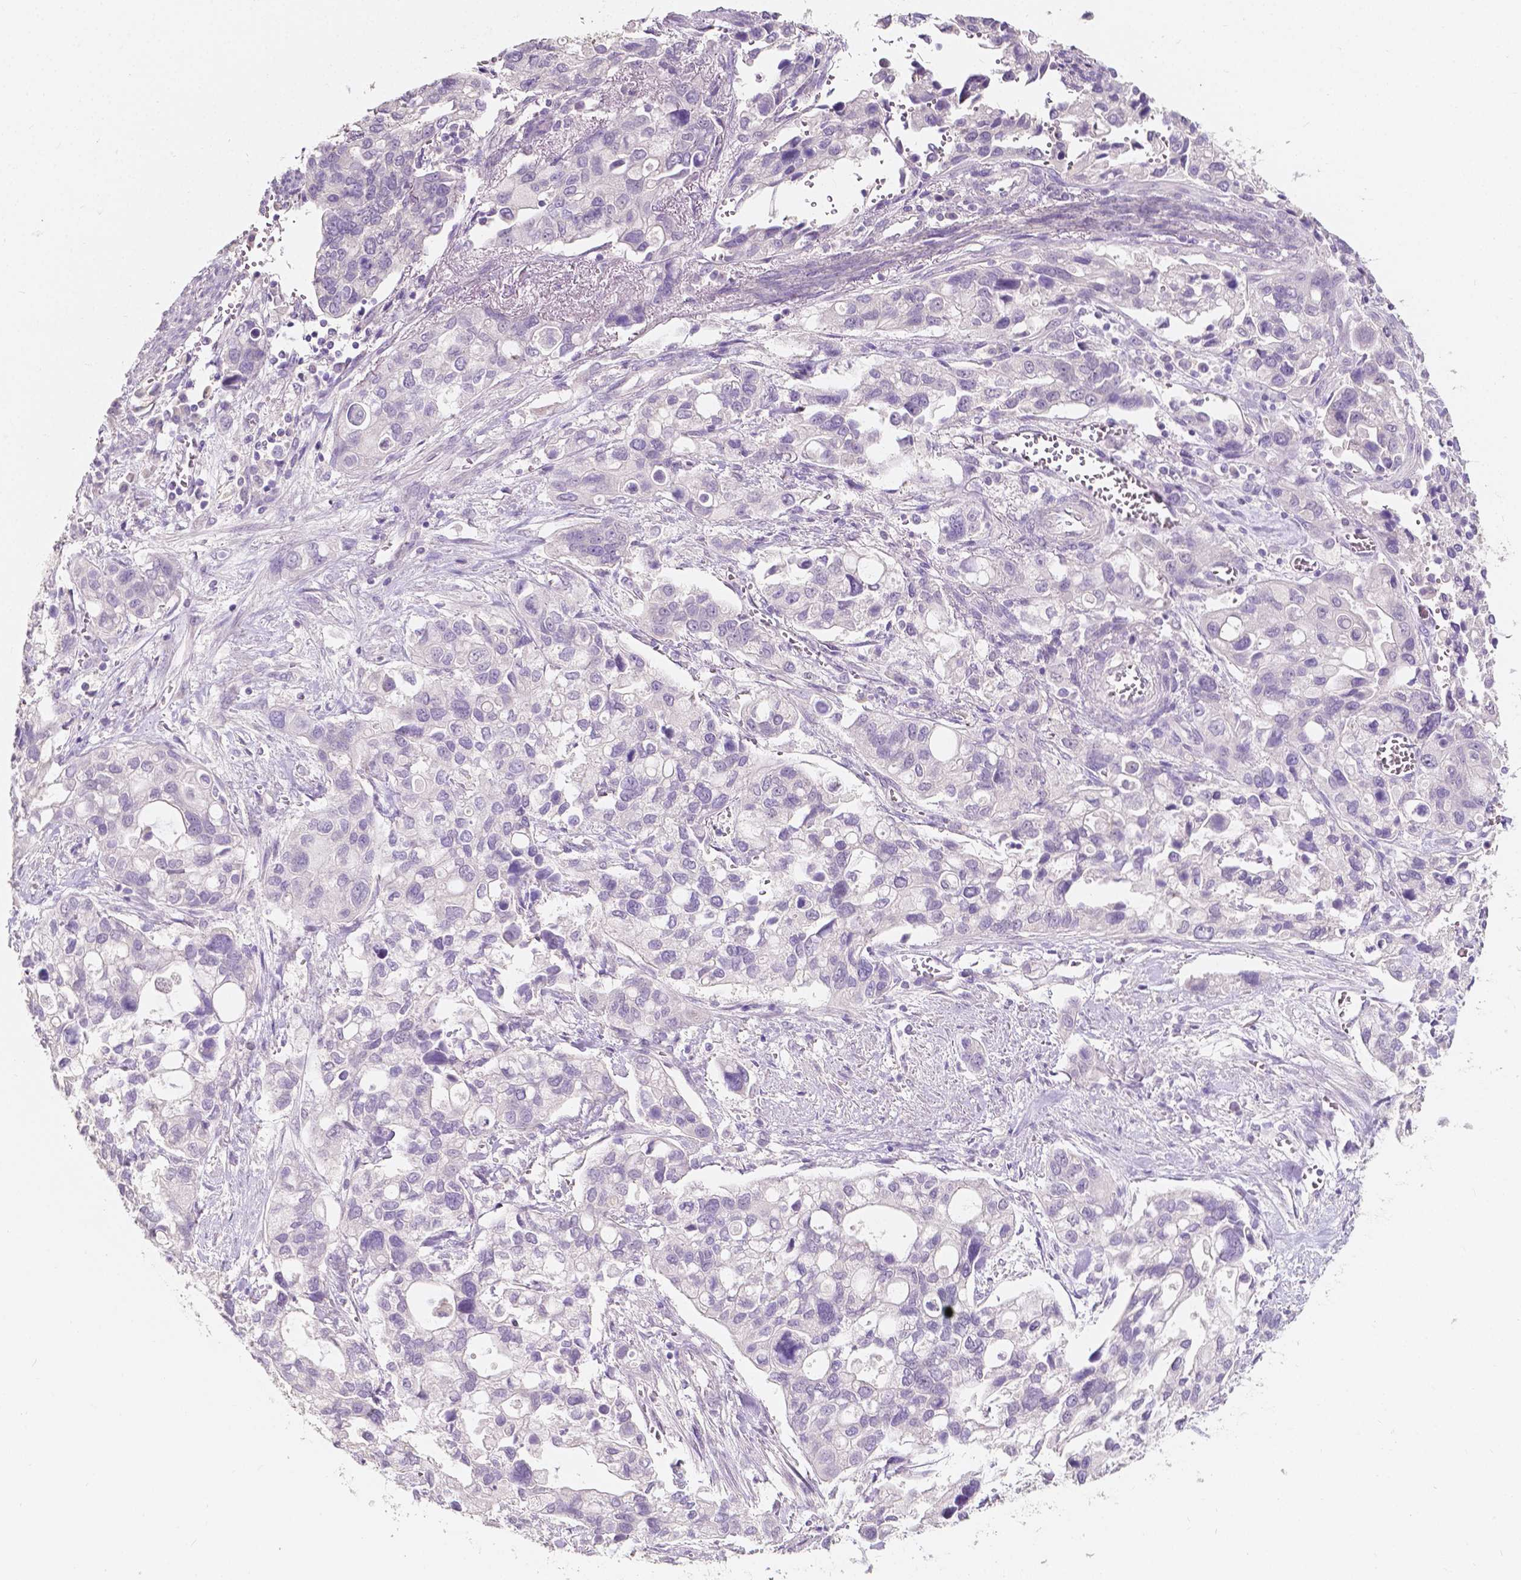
{"staining": {"intensity": "negative", "quantity": "none", "location": "none"}, "tissue": "stomach cancer", "cell_type": "Tumor cells", "image_type": "cancer", "snomed": [{"axis": "morphology", "description": "Adenocarcinoma, NOS"}, {"axis": "topography", "description": "Stomach, upper"}], "caption": "Tumor cells show no significant positivity in stomach adenocarcinoma.", "gene": "TAL1", "patient": {"sex": "female", "age": 81}}